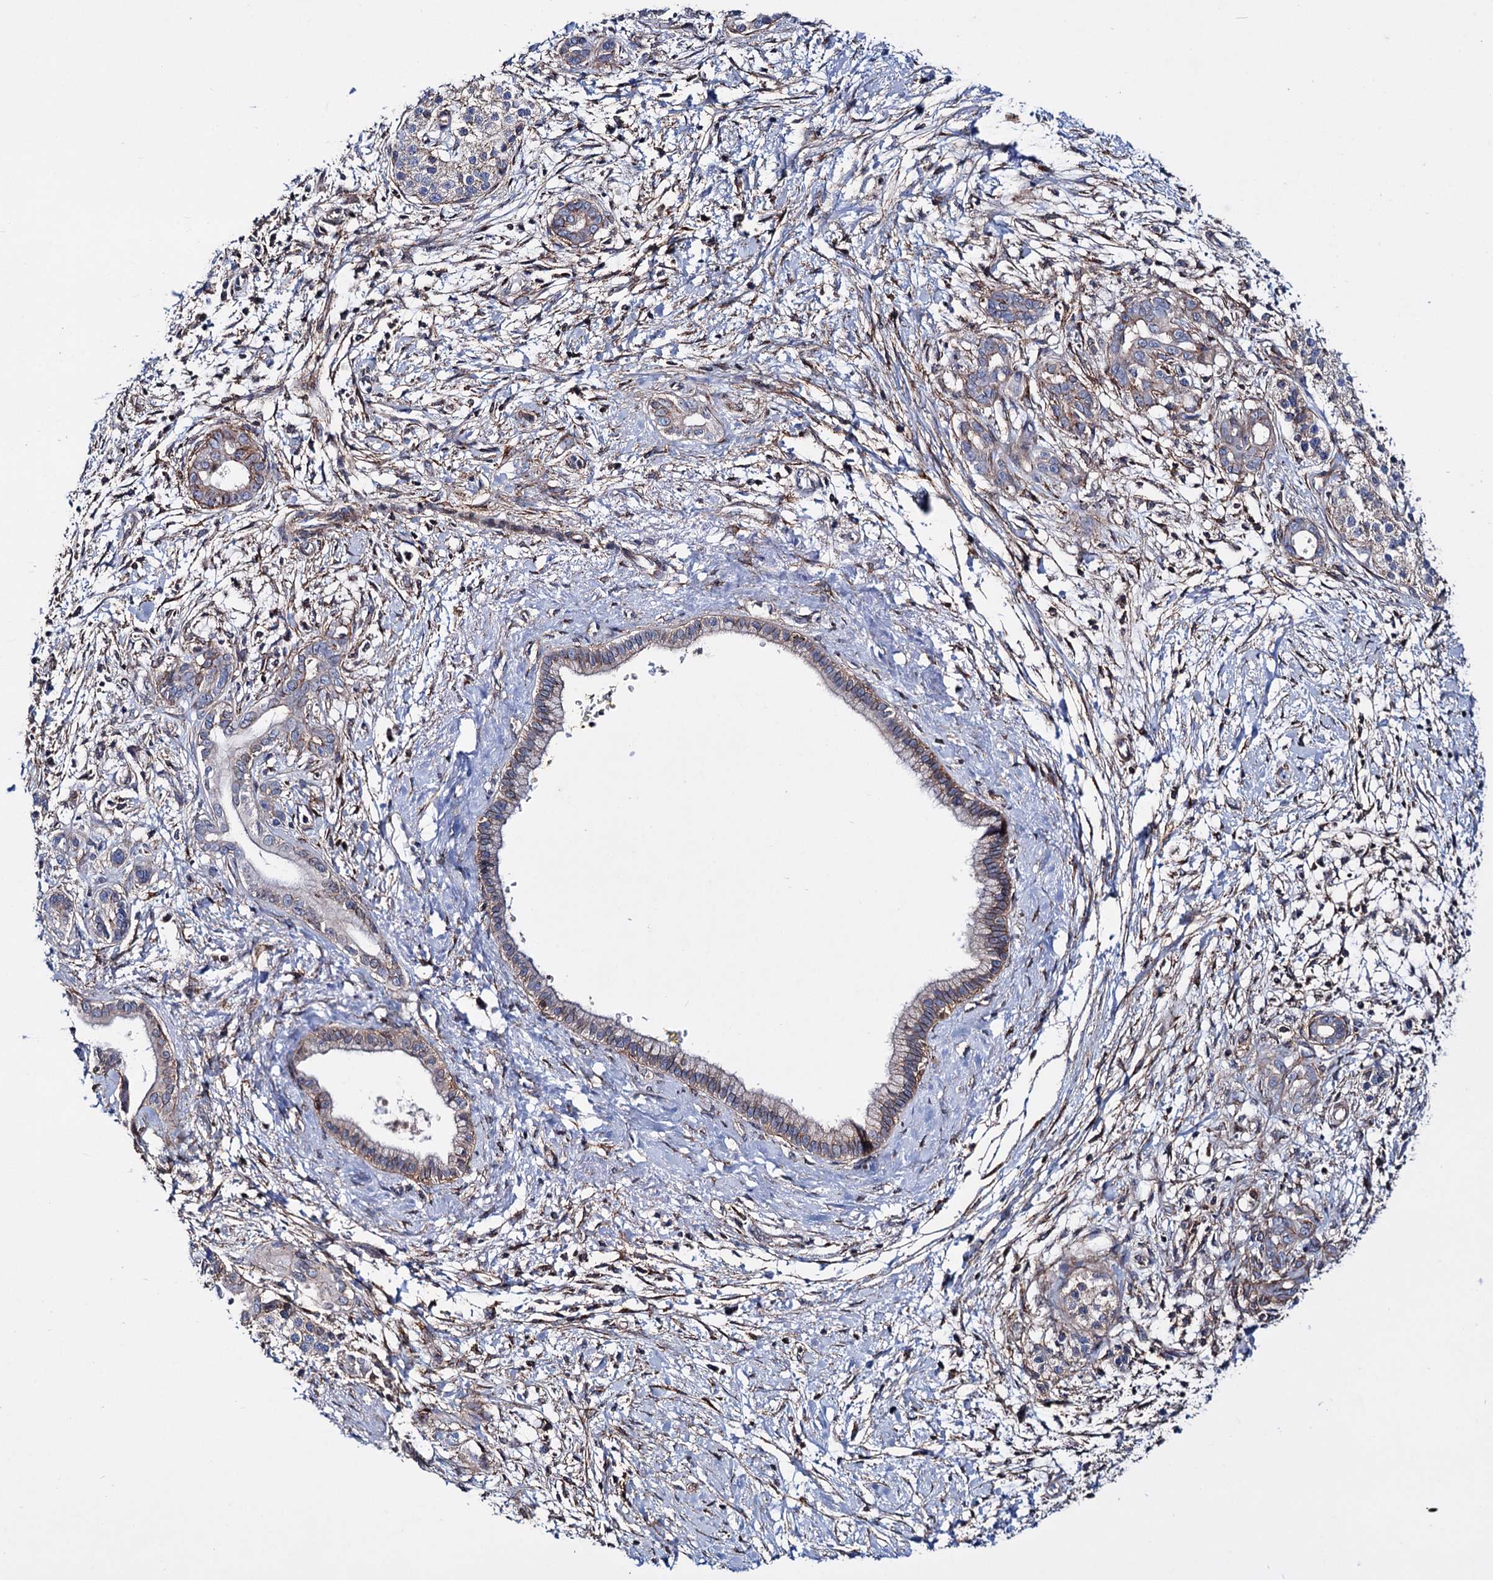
{"staining": {"intensity": "weak", "quantity": "25%-75%", "location": "cytoplasmic/membranous"}, "tissue": "pancreatic cancer", "cell_type": "Tumor cells", "image_type": "cancer", "snomed": [{"axis": "morphology", "description": "Adenocarcinoma, NOS"}, {"axis": "topography", "description": "Pancreas"}], "caption": "Immunohistochemistry (IHC) image of neoplastic tissue: human pancreatic cancer (adenocarcinoma) stained using immunohistochemistry demonstrates low levels of weak protein expression localized specifically in the cytoplasmic/membranous of tumor cells, appearing as a cytoplasmic/membranous brown color.", "gene": "DEF6", "patient": {"sex": "male", "age": 58}}